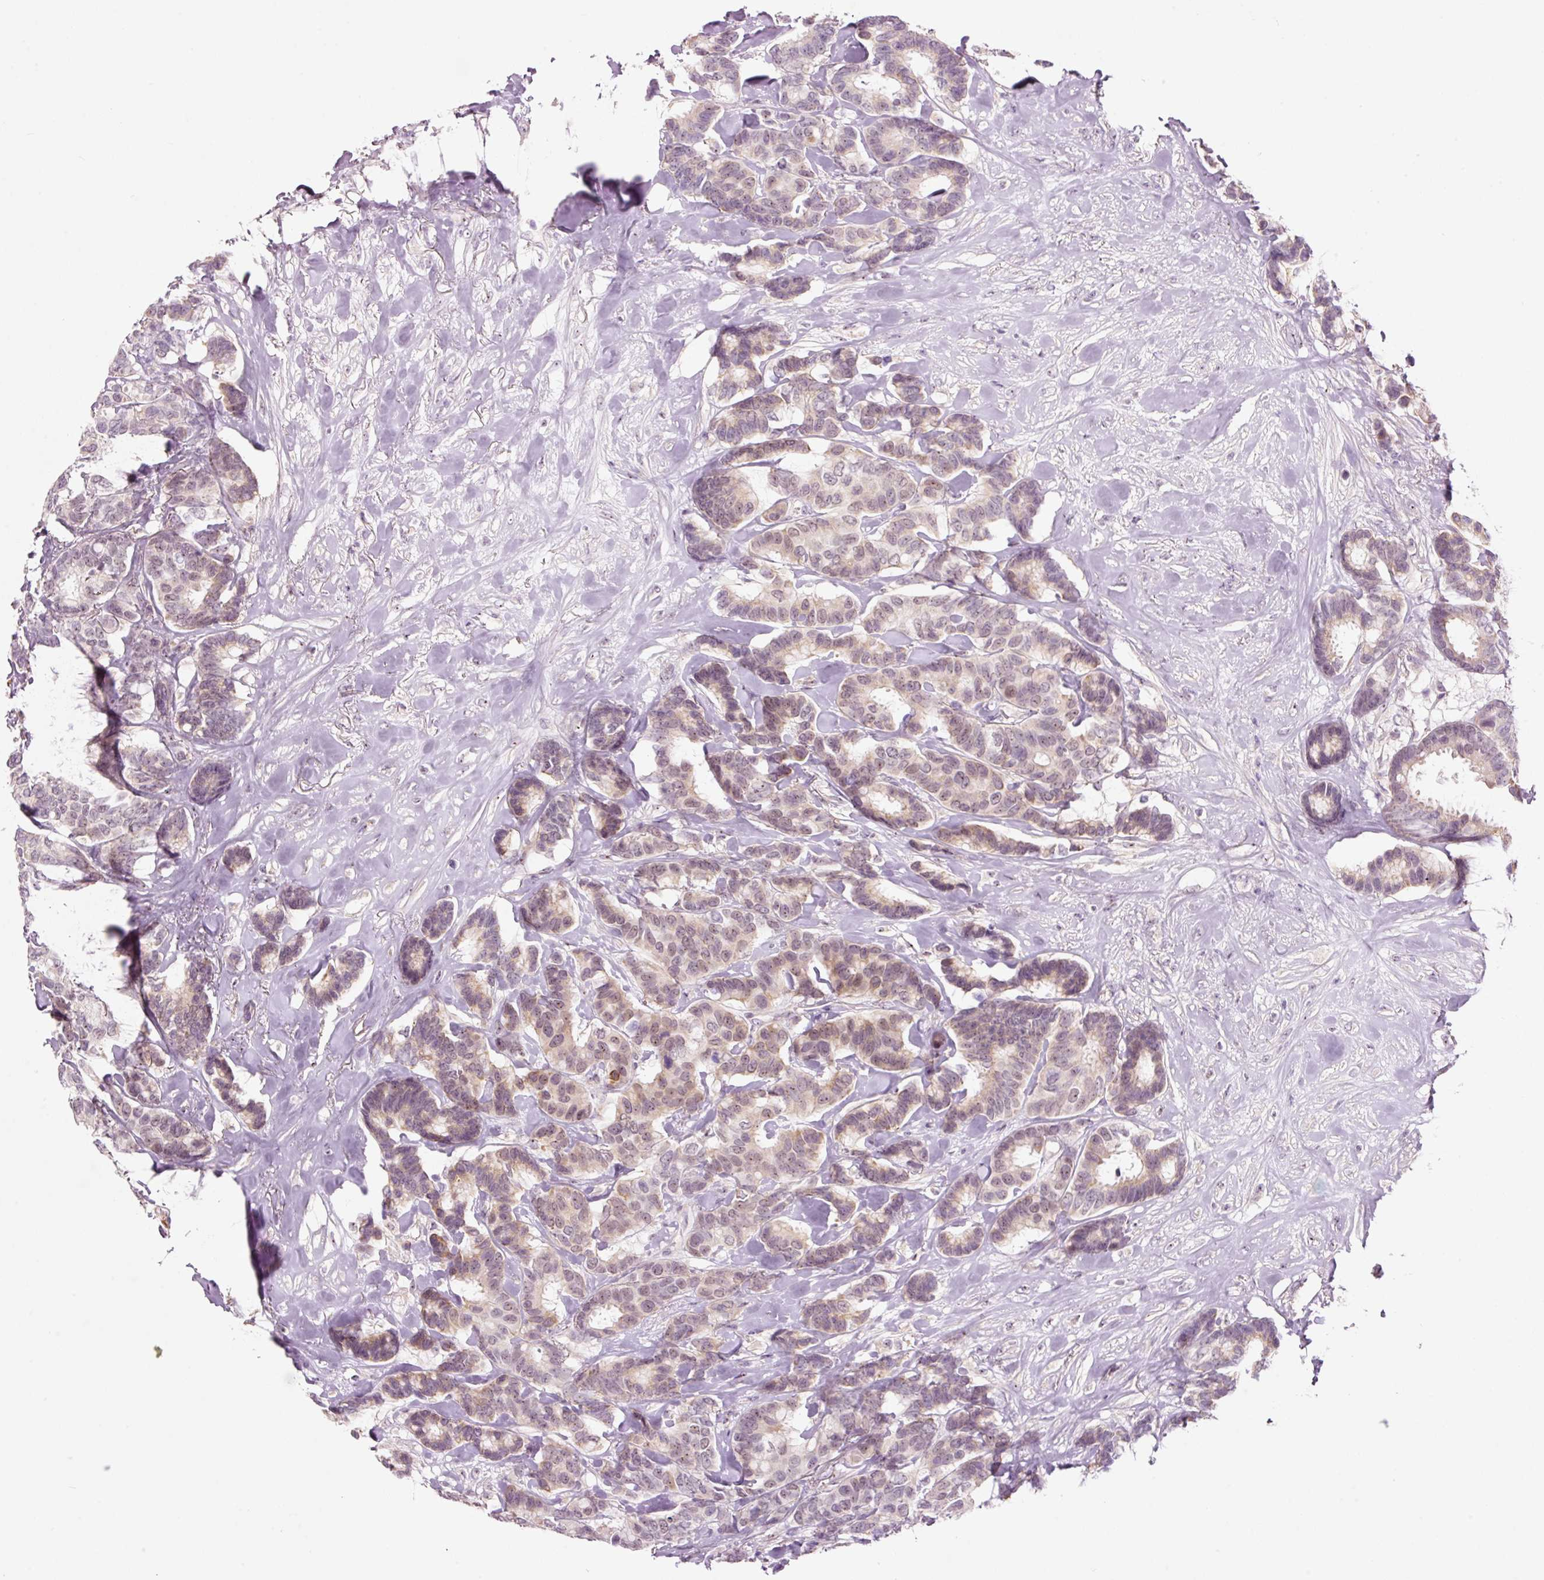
{"staining": {"intensity": "weak", "quantity": ">75%", "location": "cytoplasmic/membranous,nuclear"}, "tissue": "breast cancer", "cell_type": "Tumor cells", "image_type": "cancer", "snomed": [{"axis": "morphology", "description": "Normal tissue, NOS"}, {"axis": "morphology", "description": "Duct carcinoma"}, {"axis": "topography", "description": "Breast"}], "caption": "Breast cancer stained with a brown dye shows weak cytoplasmic/membranous and nuclear positive expression in about >75% of tumor cells.", "gene": "GCG", "patient": {"sex": "female", "age": 87}}